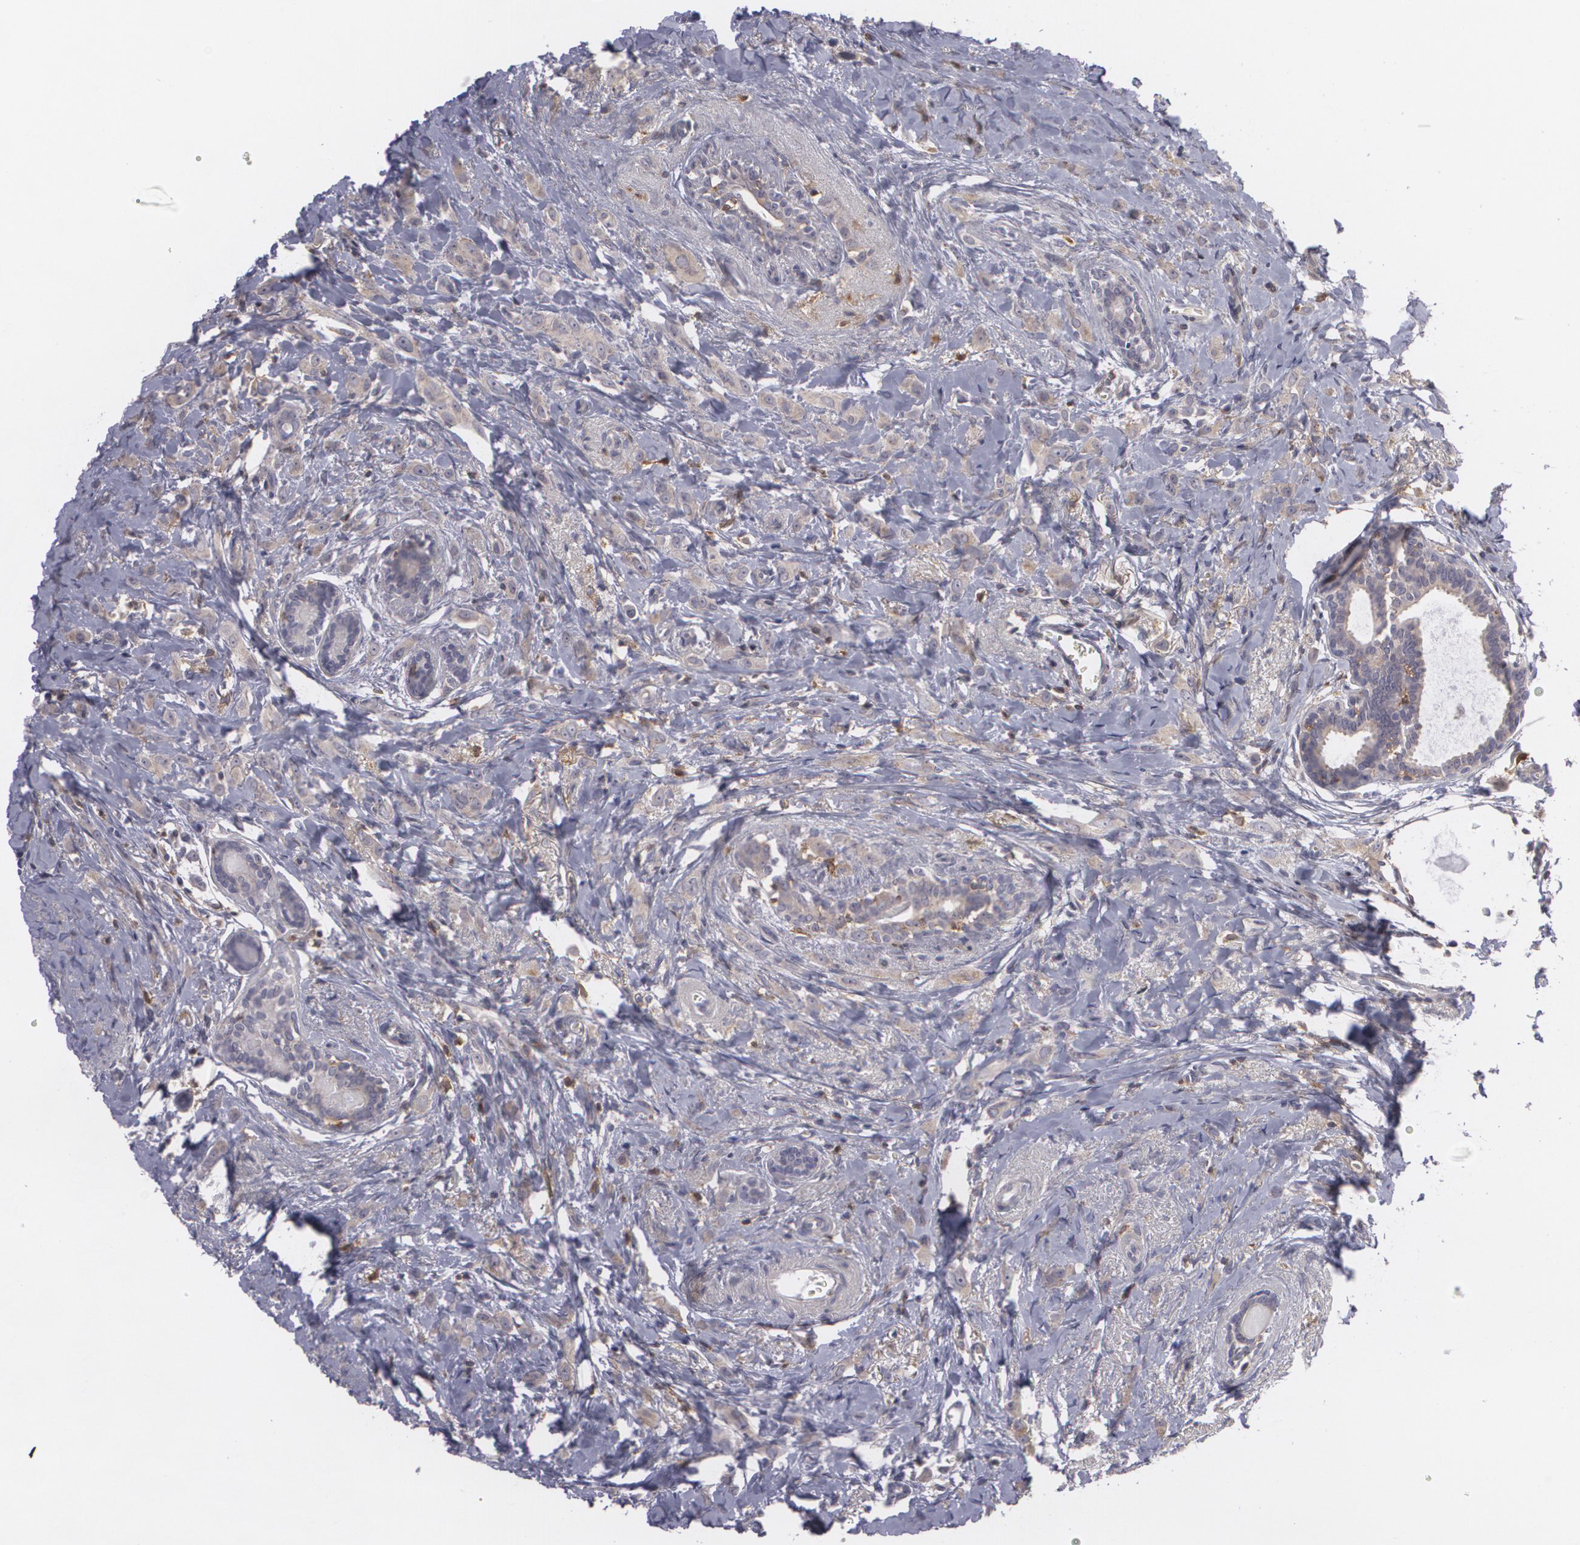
{"staining": {"intensity": "weak", "quantity": ">75%", "location": "cytoplasmic/membranous"}, "tissue": "breast cancer", "cell_type": "Tumor cells", "image_type": "cancer", "snomed": [{"axis": "morphology", "description": "Lobular carcinoma"}, {"axis": "topography", "description": "Breast"}], "caption": "IHC micrograph of human breast lobular carcinoma stained for a protein (brown), which reveals low levels of weak cytoplasmic/membranous expression in approximately >75% of tumor cells.", "gene": "BIN1", "patient": {"sex": "female", "age": 57}}